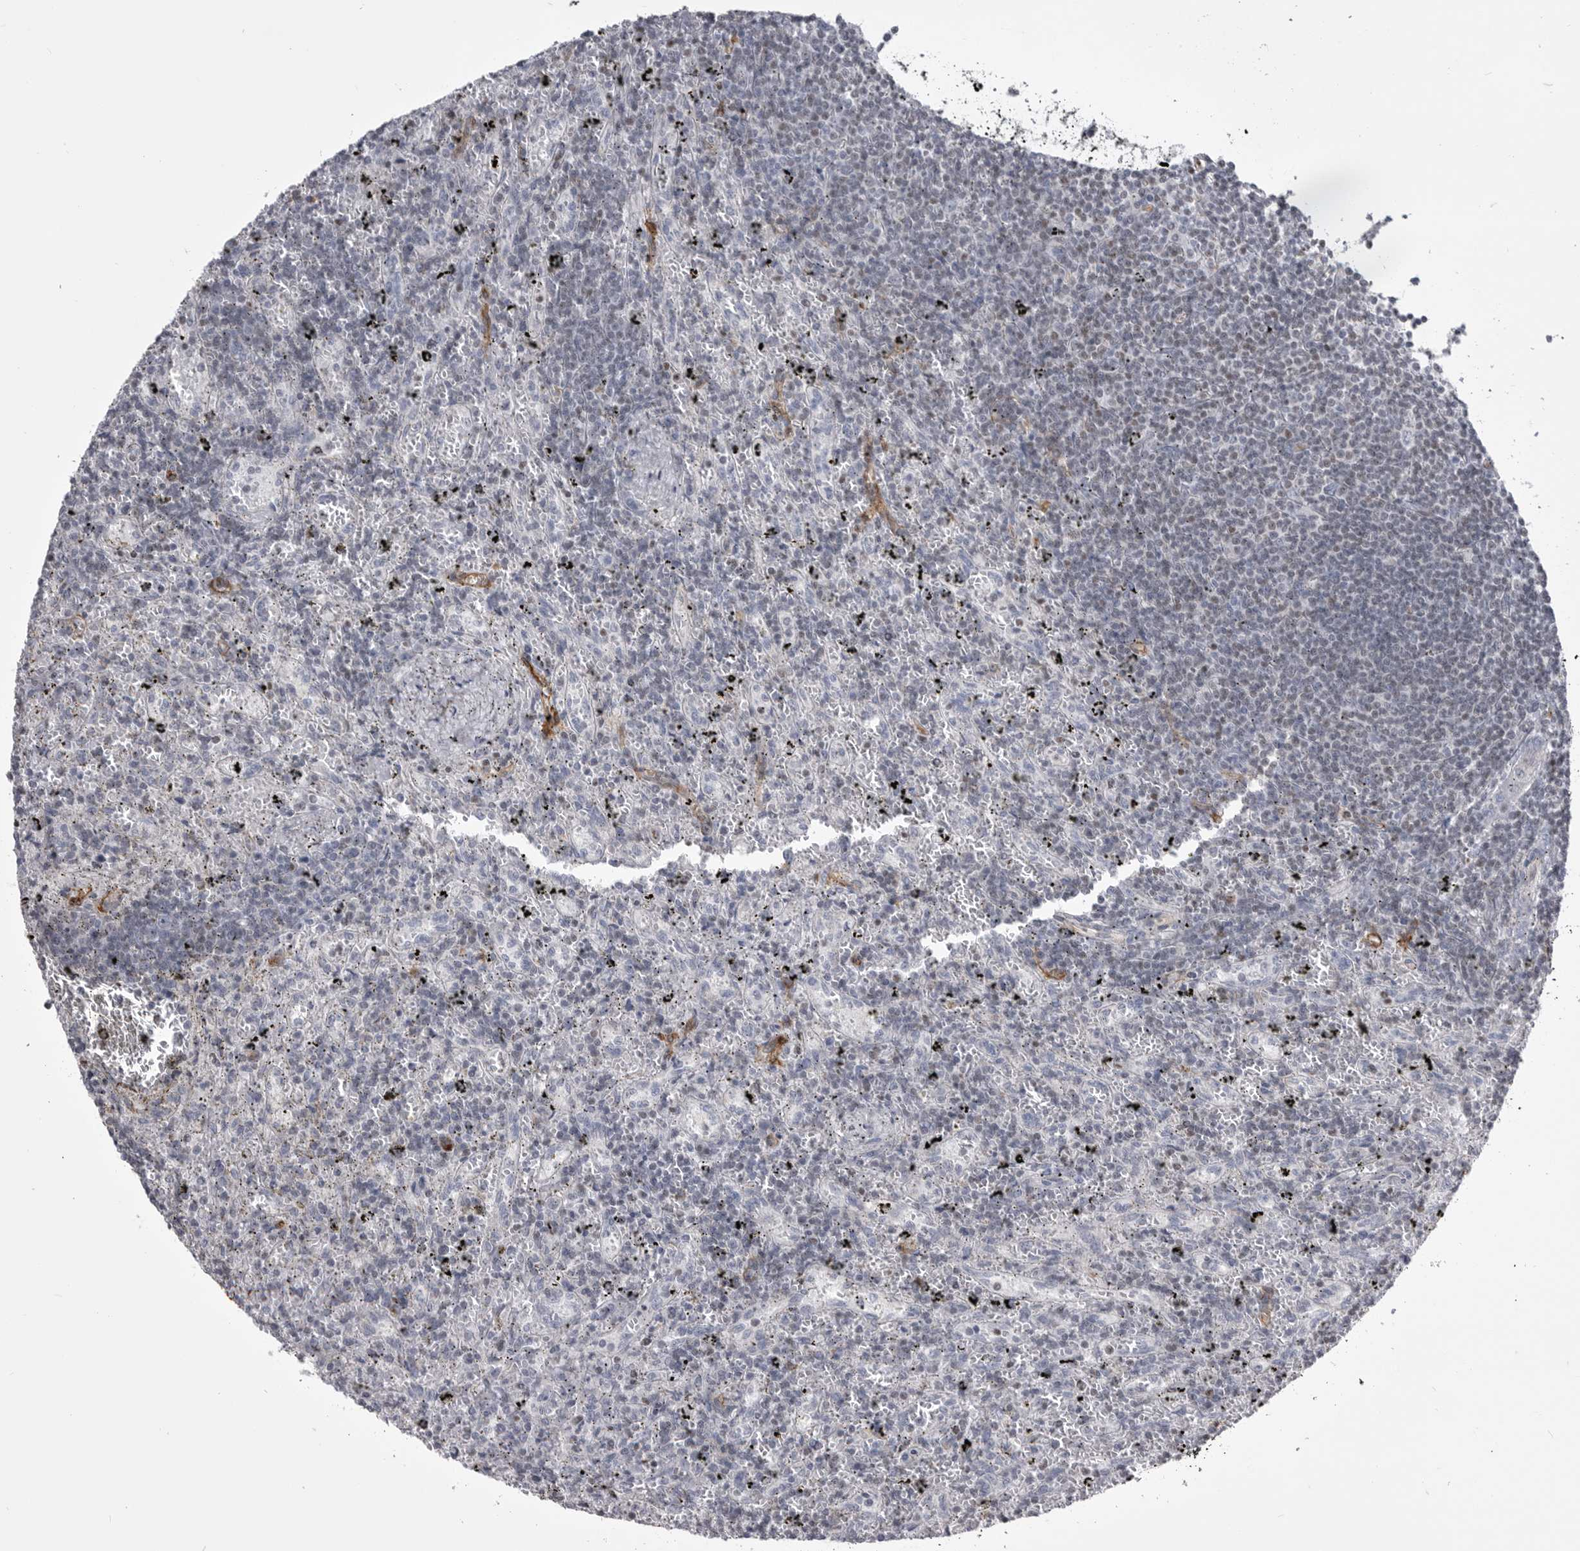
{"staining": {"intensity": "negative", "quantity": "none", "location": "none"}, "tissue": "lymphoma", "cell_type": "Tumor cells", "image_type": "cancer", "snomed": [{"axis": "morphology", "description": "Malignant lymphoma, non-Hodgkin's type, Low grade"}, {"axis": "topography", "description": "Spleen"}], "caption": "DAB immunohistochemical staining of human malignant lymphoma, non-Hodgkin's type (low-grade) exhibits no significant positivity in tumor cells. (DAB immunohistochemistry (IHC) visualized using brightfield microscopy, high magnification).", "gene": "OPLAH", "patient": {"sex": "male", "age": 76}}